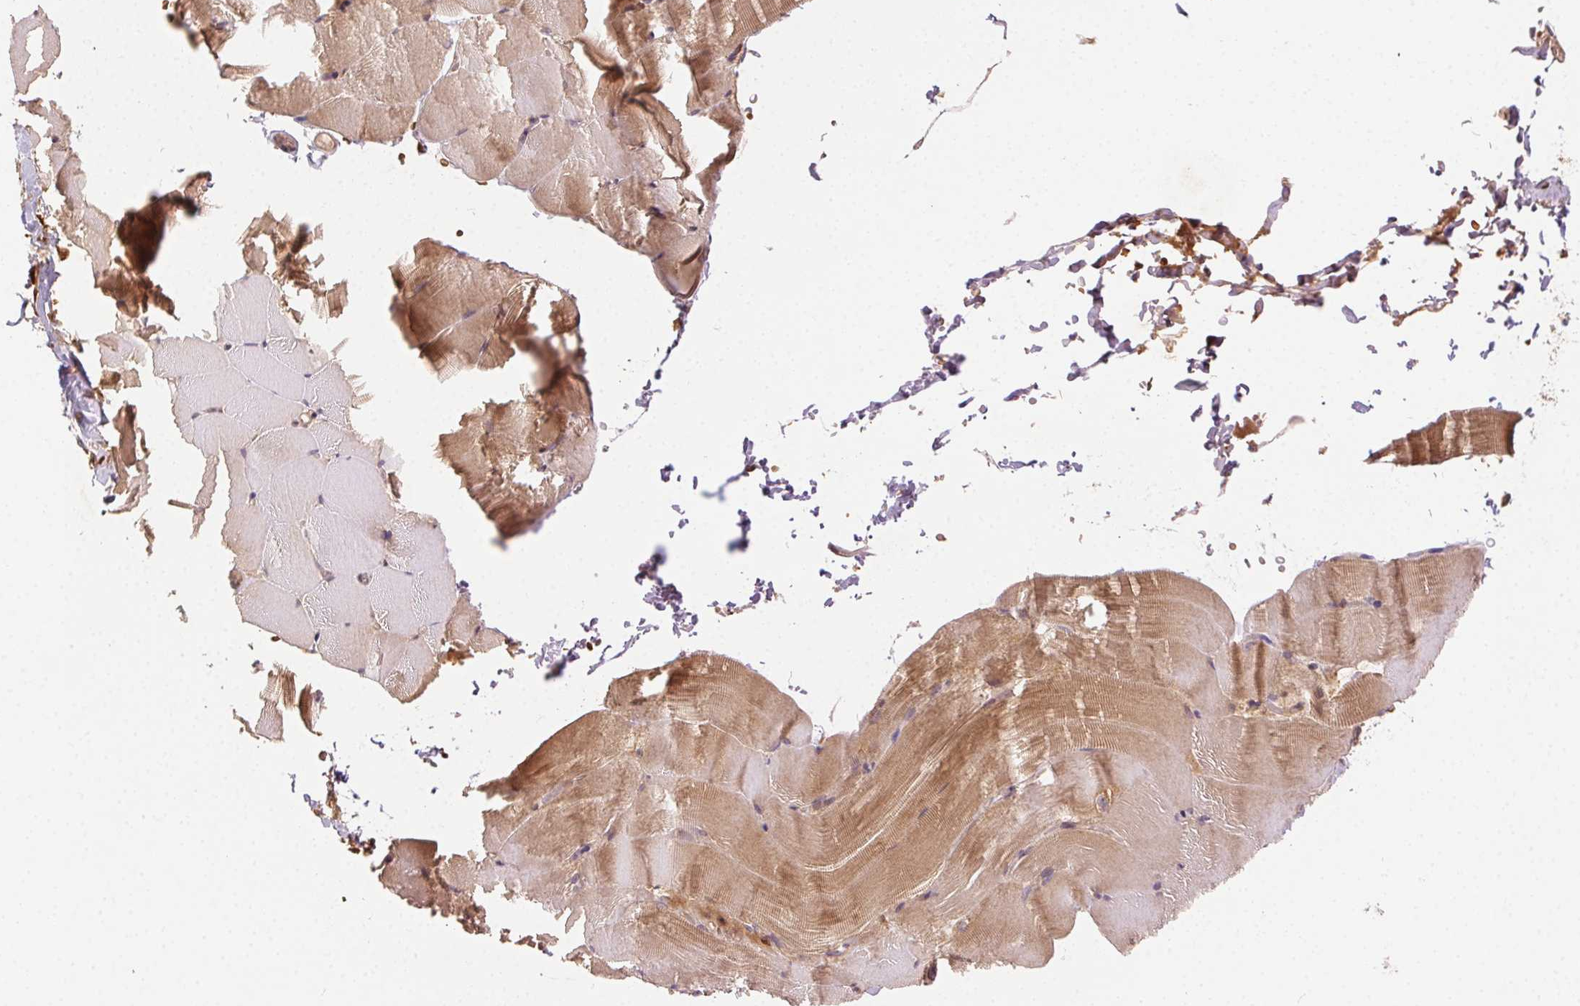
{"staining": {"intensity": "moderate", "quantity": ">75%", "location": "cytoplasmic/membranous"}, "tissue": "skeletal muscle", "cell_type": "Myocytes", "image_type": "normal", "snomed": [{"axis": "morphology", "description": "Normal tissue, NOS"}, {"axis": "topography", "description": "Skeletal muscle"}], "caption": "Skeletal muscle stained with IHC demonstrates moderate cytoplasmic/membranous expression in approximately >75% of myocytes.", "gene": "KLHL15", "patient": {"sex": "female", "age": 37}}